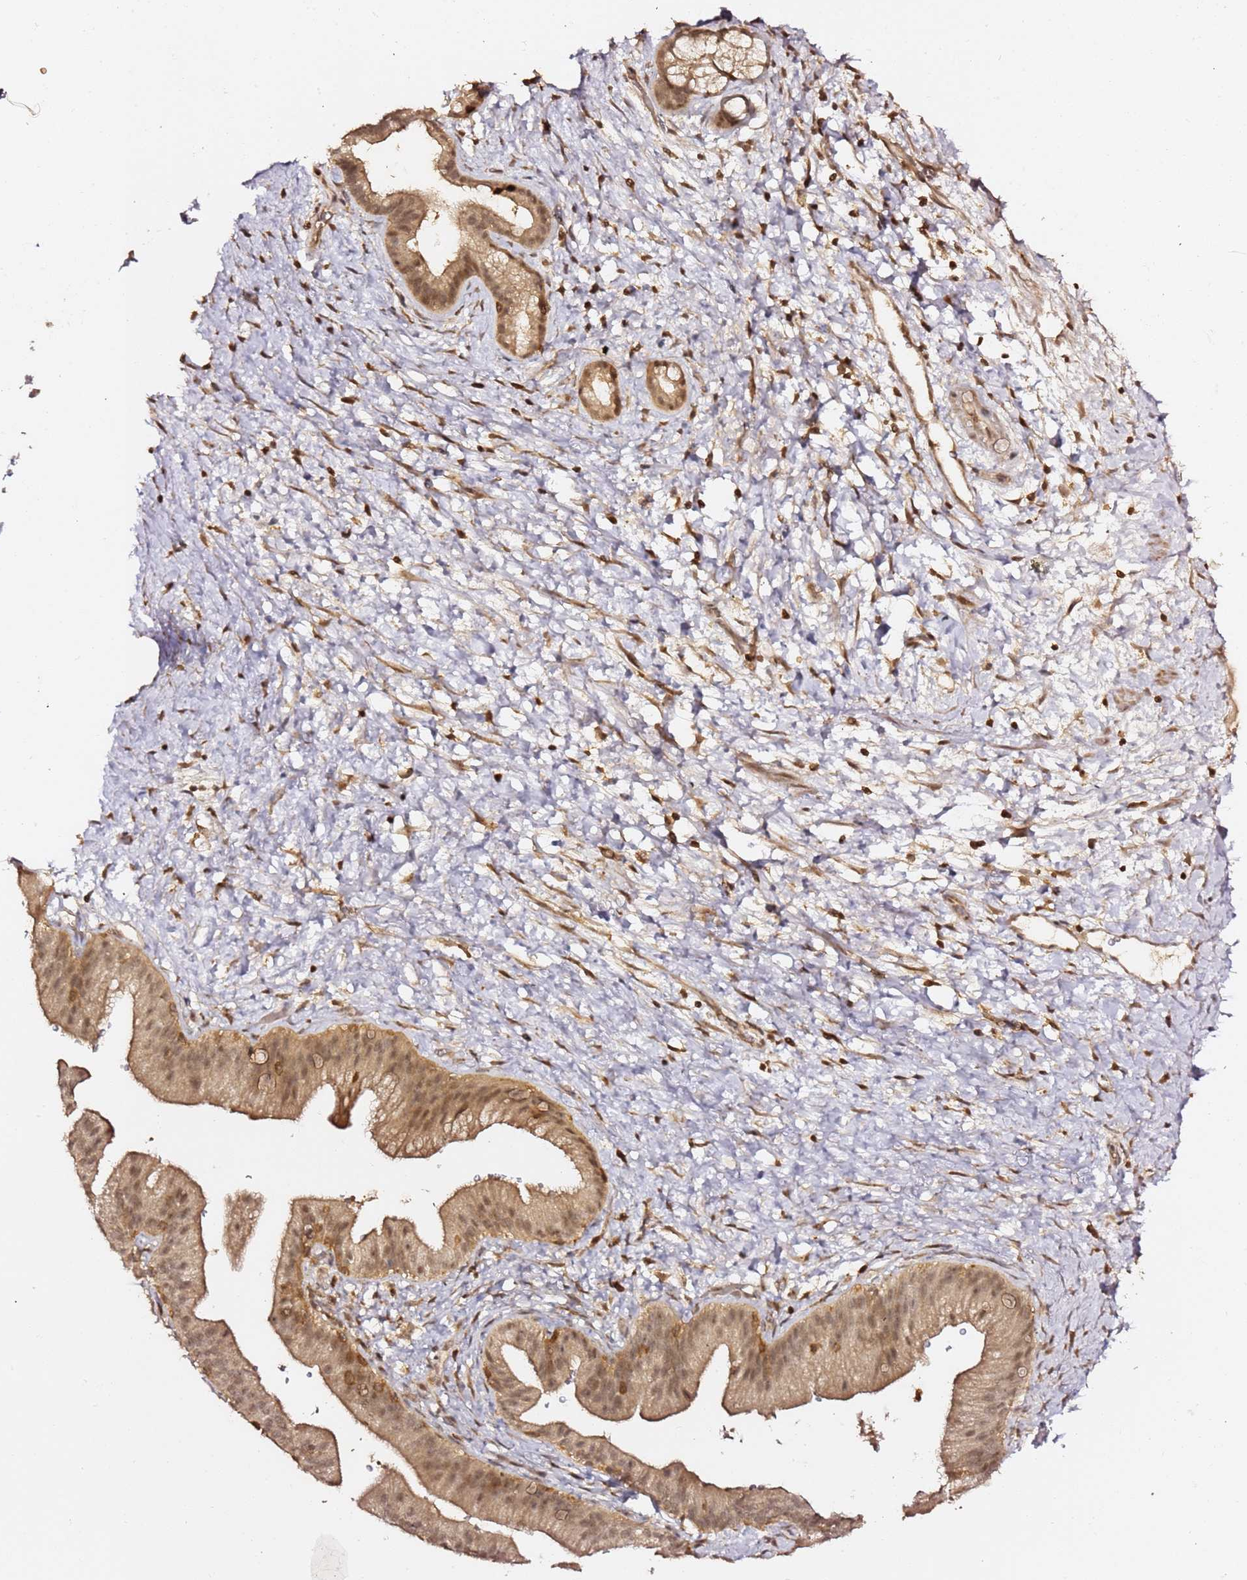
{"staining": {"intensity": "moderate", "quantity": ">75%", "location": "nuclear"}, "tissue": "pancreatic cancer", "cell_type": "Tumor cells", "image_type": "cancer", "snomed": [{"axis": "morphology", "description": "Adenocarcinoma, NOS"}, {"axis": "topography", "description": "Pancreas"}], "caption": "The immunohistochemical stain highlights moderate nuclear positivity in tumor cells of pancreatic adenocarcinoma tissue. The protein of interest is stained brown, and the nuclei are stained in blue (DAB IHC with brightfield microscopy, high magnification).", "gene": "OR5V1", "patient": {"sex": "male", "age": 68}}